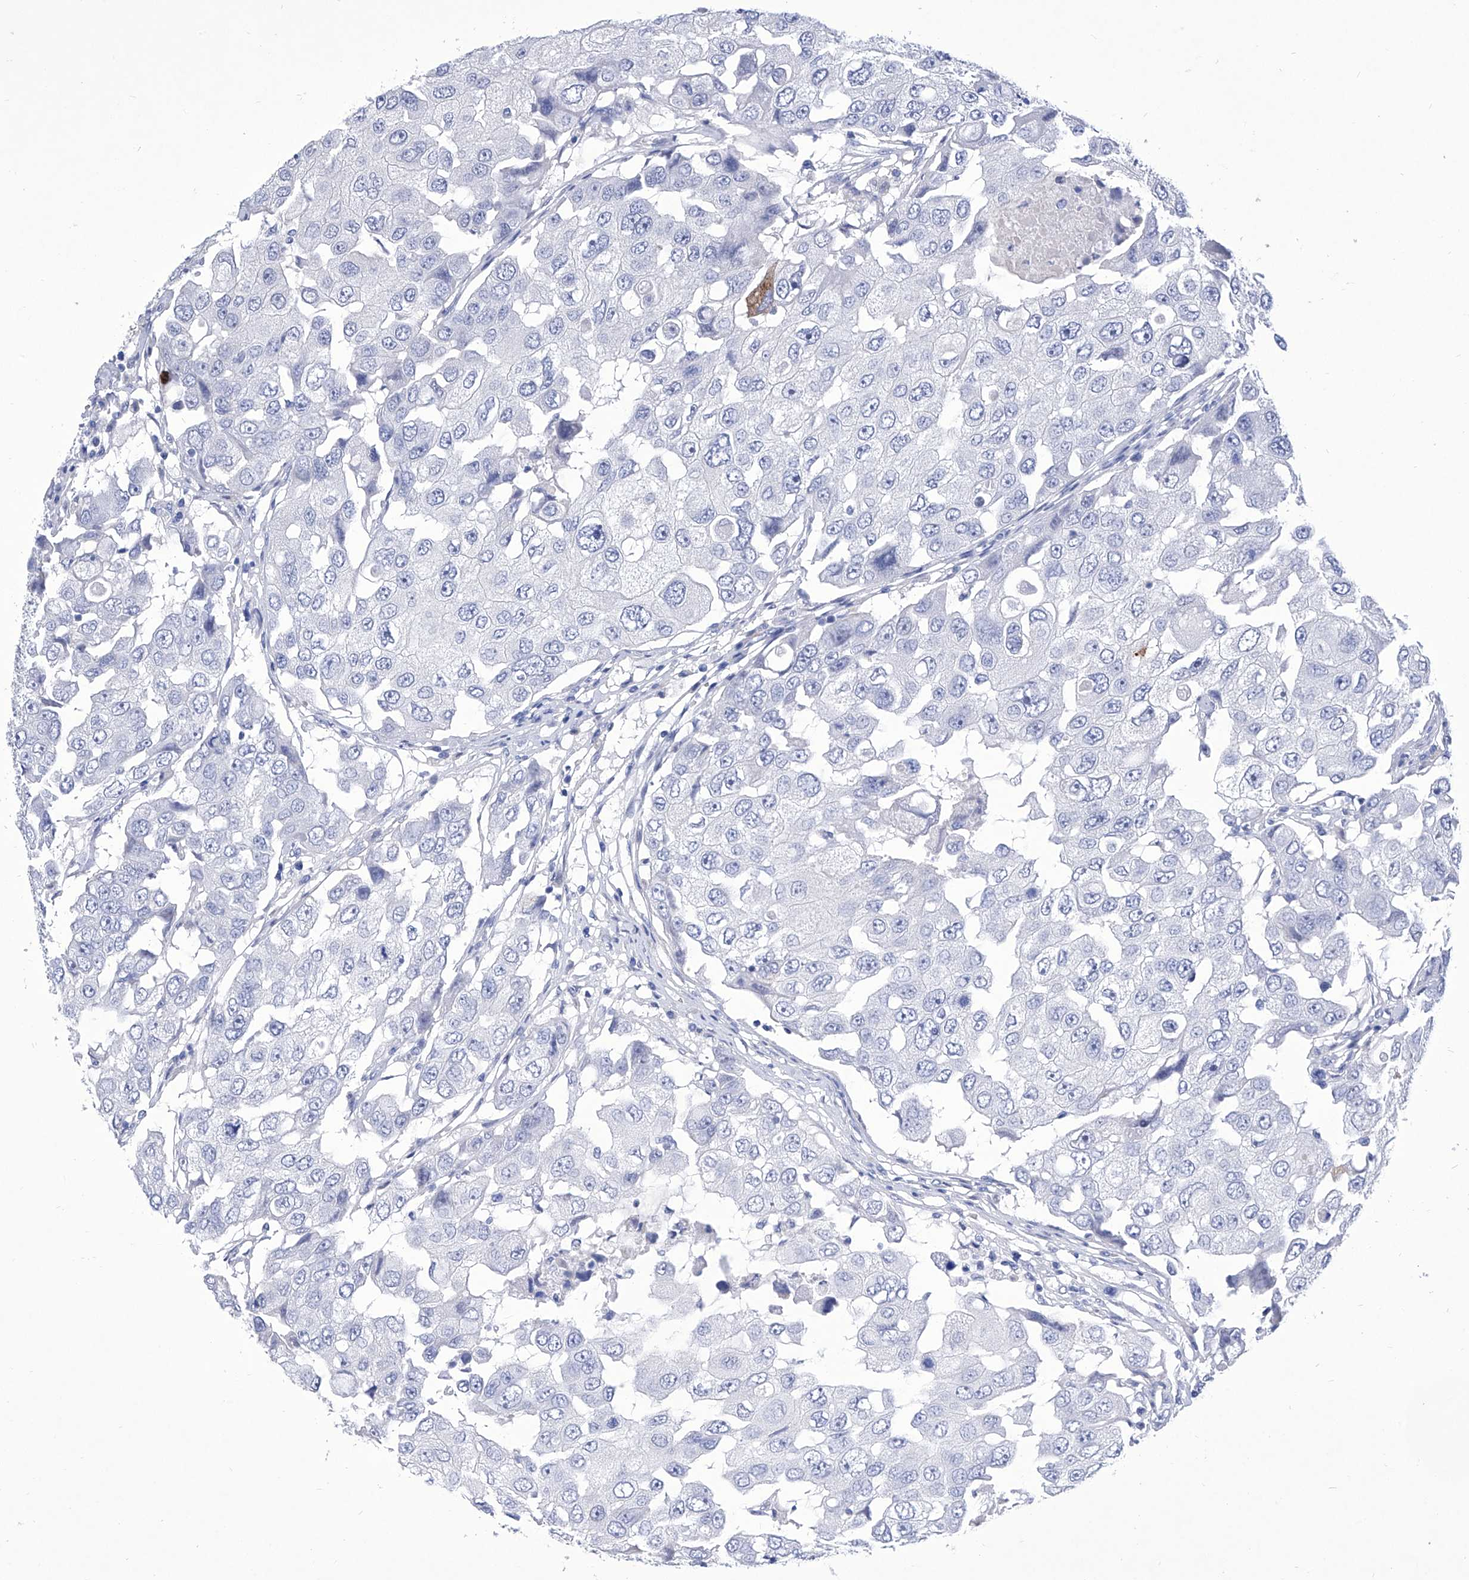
{"staining": {"intensity": "negative", "quantity": "none", "location": "none"}, "tissue": "breast cancer", "cell_type": "Tumor cells", "image_type": "cancer", "snomed": [{"axis": "morphology", "description": "Duct carcinoma"}, {"axis": "topography", "description": "Breast"}], "caption": "The image displays no staining of tumor cells in breast infiltrating ductal carcinoma.", "gene": "IFNL2", "patient": {"sex": "female", "age": 27}}